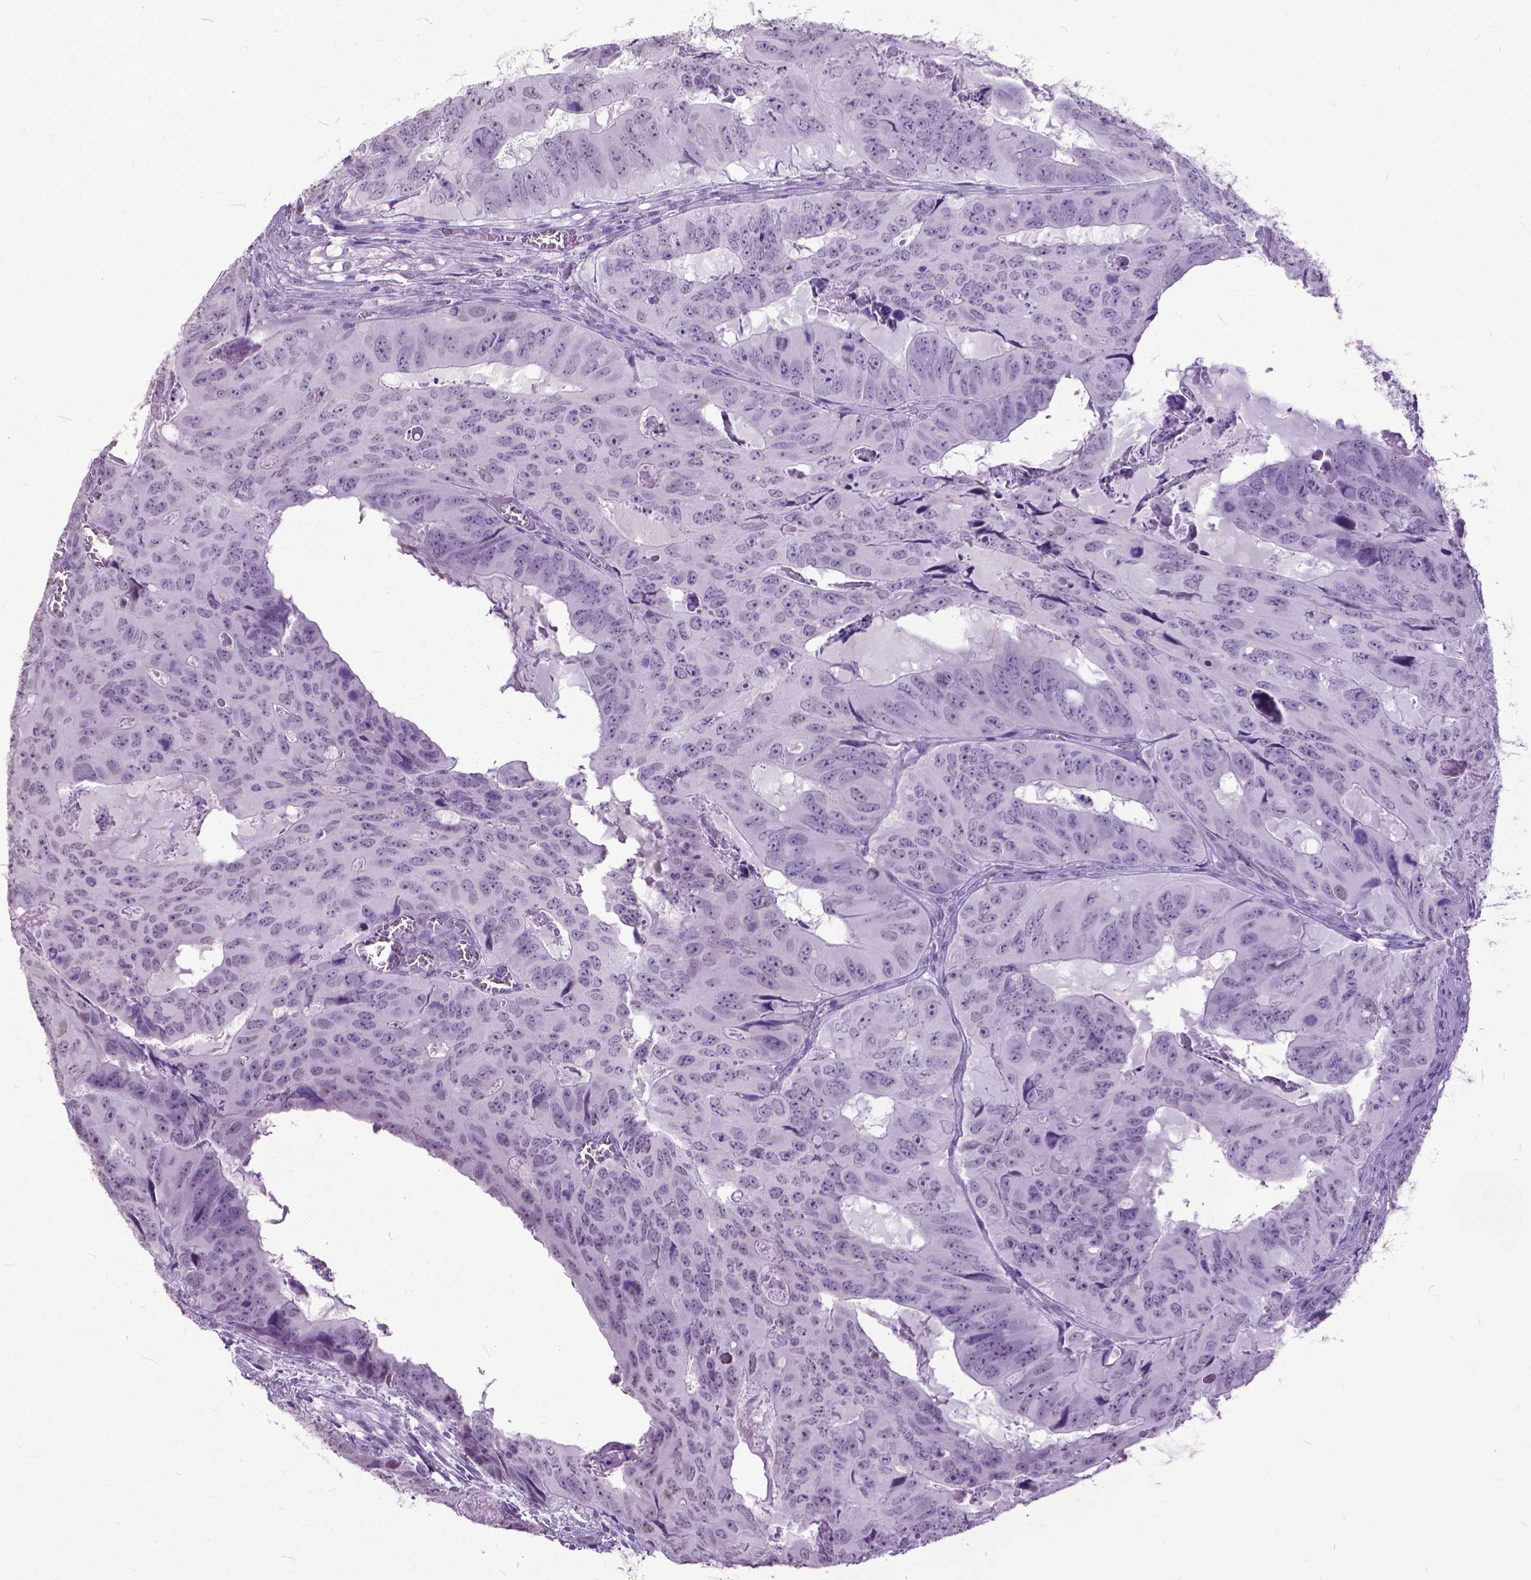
{"staining": {"intensity": "negative", "quantity": "none", "location": "none"}, "tissue": "colorectal cancer", "cell_type": "Tumor cells", "image_type": "cancer", "snomed": [{"axis": "morphology", "description": "Adenocarcinoma, NOS"}, {"axis": "topography", "description": "Colon"}], "caption": "The photomicrograph reveals no staining of tumor cells in adenocarcinoma (colorectal). (Immunohistochemistry (ihc), brightfield microscopy, high magnification).", "gene": "MARCHF10", "patient": {"sex": "male", "age": 79}}